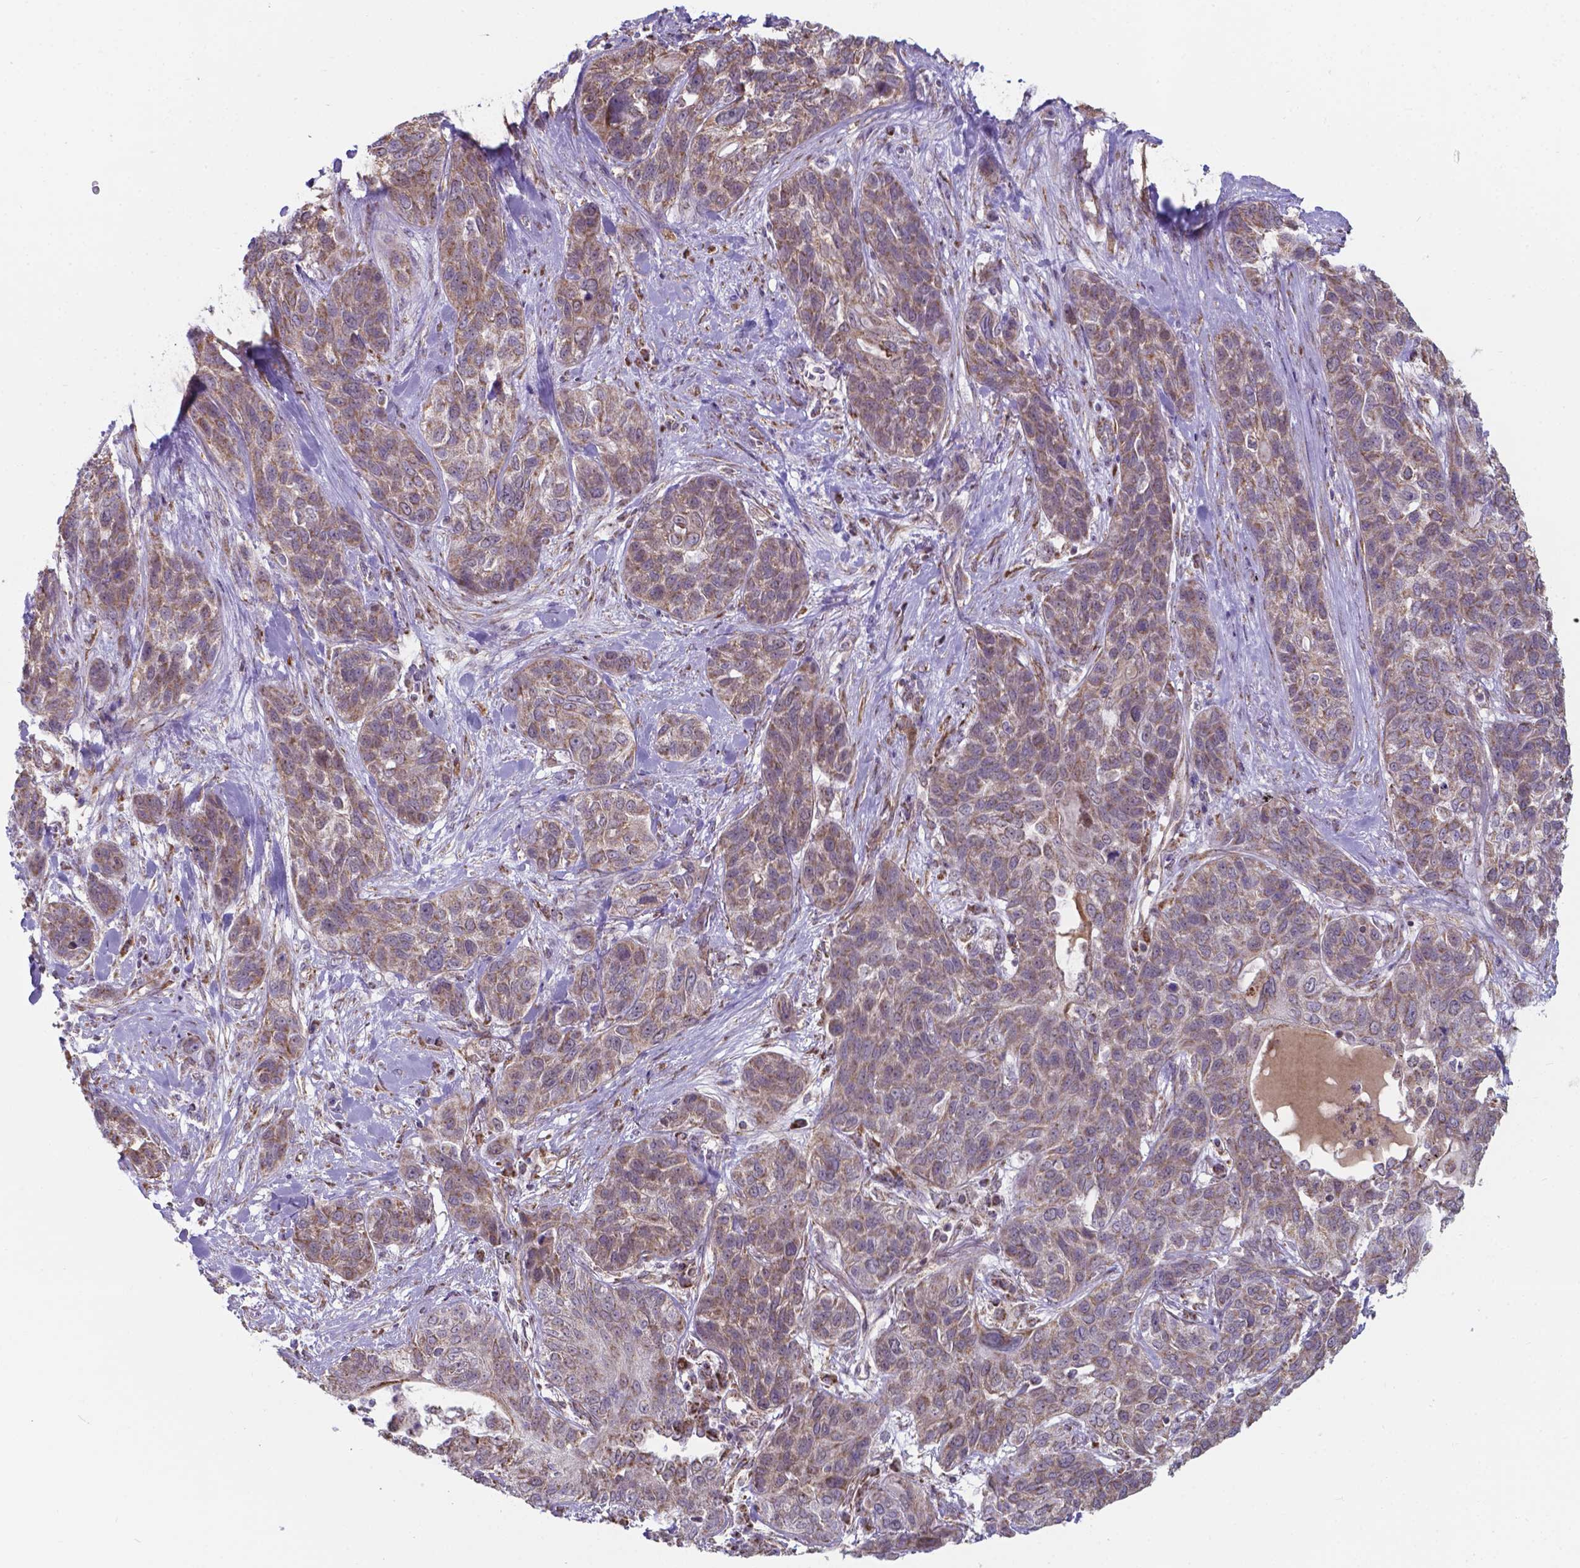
{"staining": {"intensity": "weak", "quantity": ">75%", "location": "cytoplasmic/membranous"}, "tissue": "lung cancer", "cell_type": "Tumor cells", "image_type": "cancer", "snomed": [{"axis": "morphology", "description": "Squamous cell carcinoma, NOS"}, {"axis": "topography", "description": "Lung"}], "caption": "Immunohistochemical staining of lung squamous cell carcinoma exhibits low levels of weak cytoplasmic/membranous positivity in about >75% of tumor cells. The protein of interest is stained brown, and the nuclei are stained in blue (DAB IHC with brightfield microscopy, high magnification).", "gene": "FAM114A1", "patient": {"sex": "female", "age": 70}}